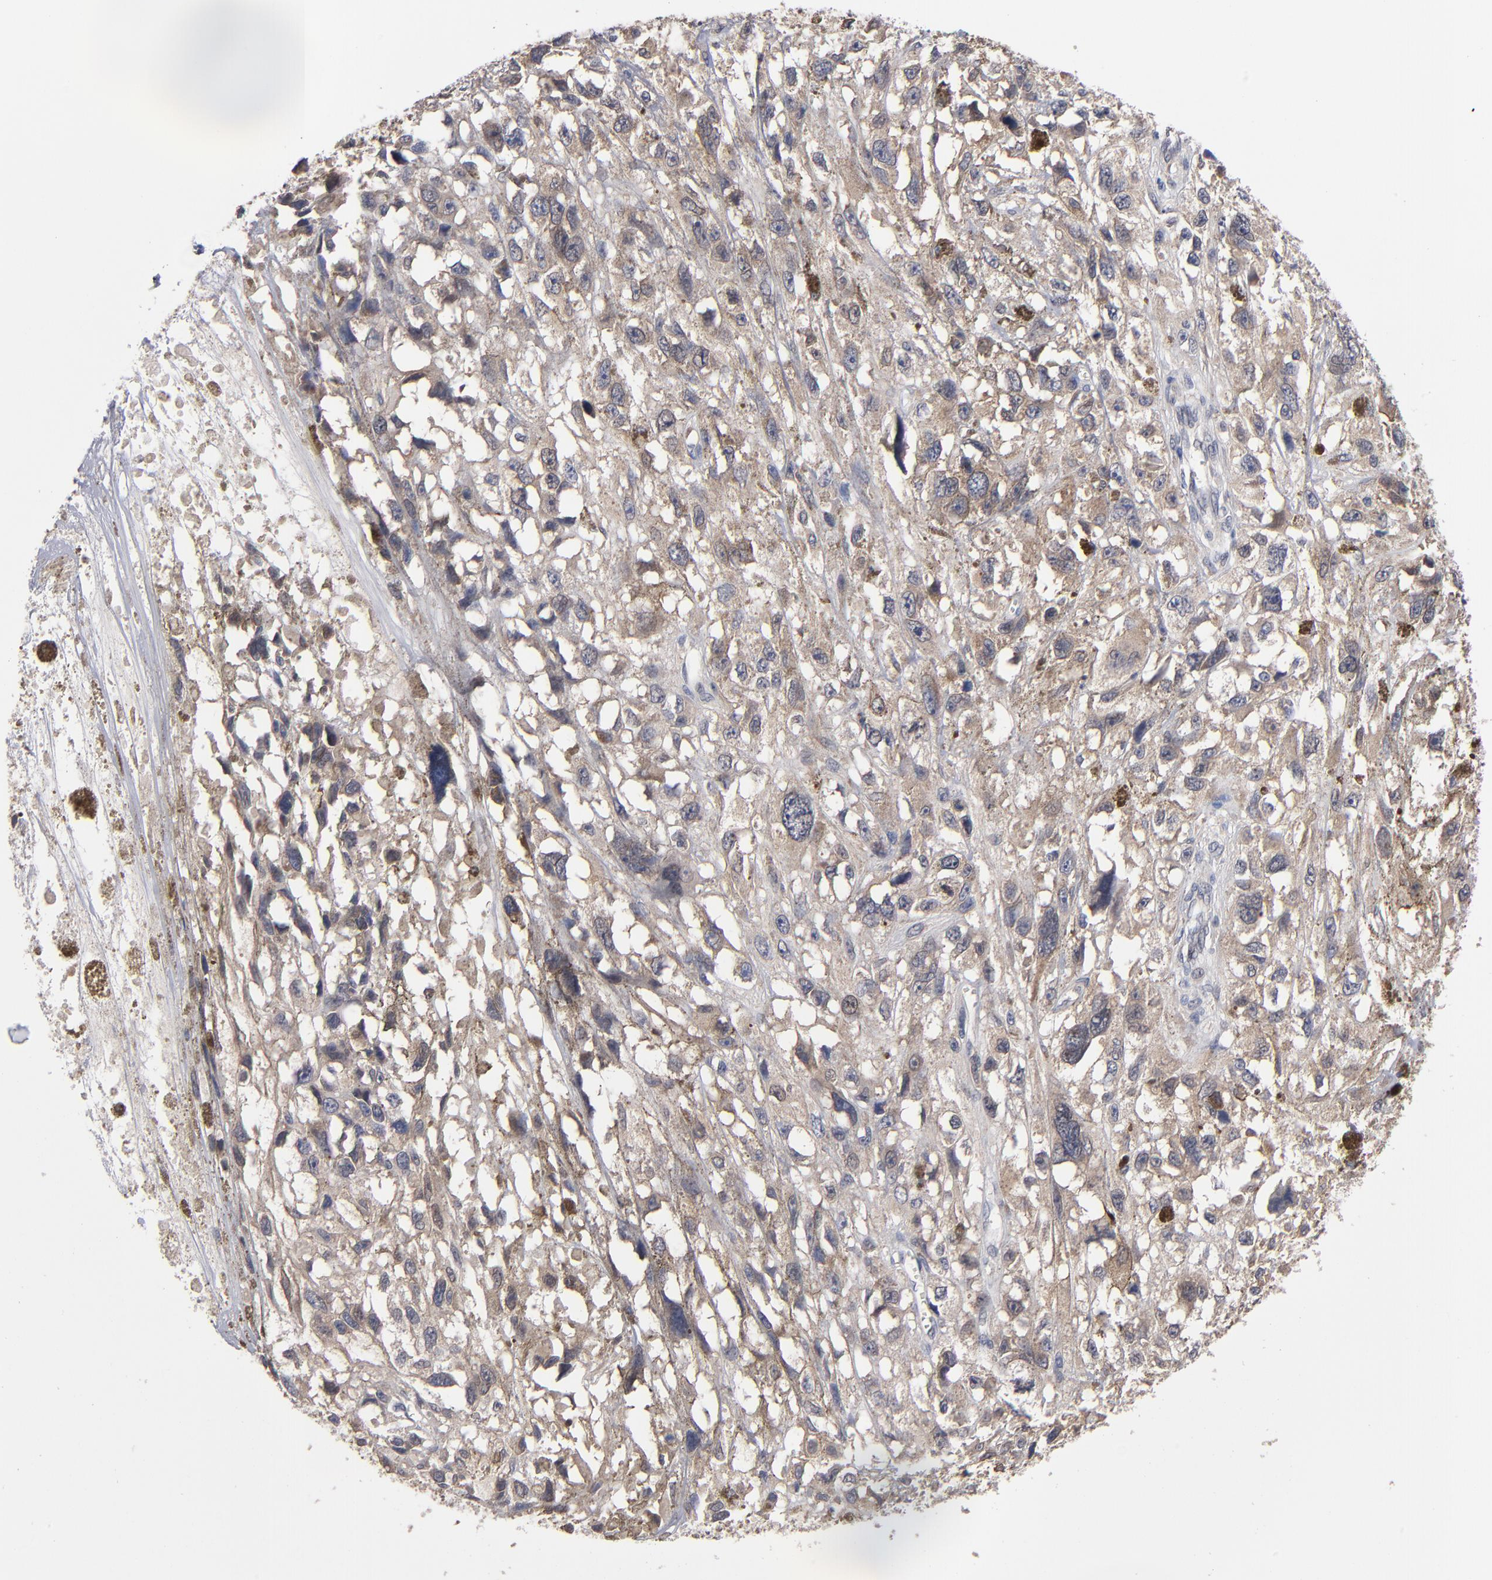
{"staining": {"intensity": "weak", "quantity": "25%-75%", "location": "cytoplasmic/membranous"}, "tissue": "melanoma", "cell_type": "Tumor cells", "image_type": "cancer", "snomed": [{"axis": "morphology", "description": "Malignant melanoma, Metastatic site"}, {"axis": "topography", "description": "Lymph node"}], "caption": "This micrograph displays melanoma stained with immunohistochemistry (IHC) to label a protein in brown. The cytoplasmic/membranous of tumor cells show weak positivity for the protein. Nuclei are counter-stained blue.", "gene": "ALG13", "patient": {"sex": "male", "age": 59}}